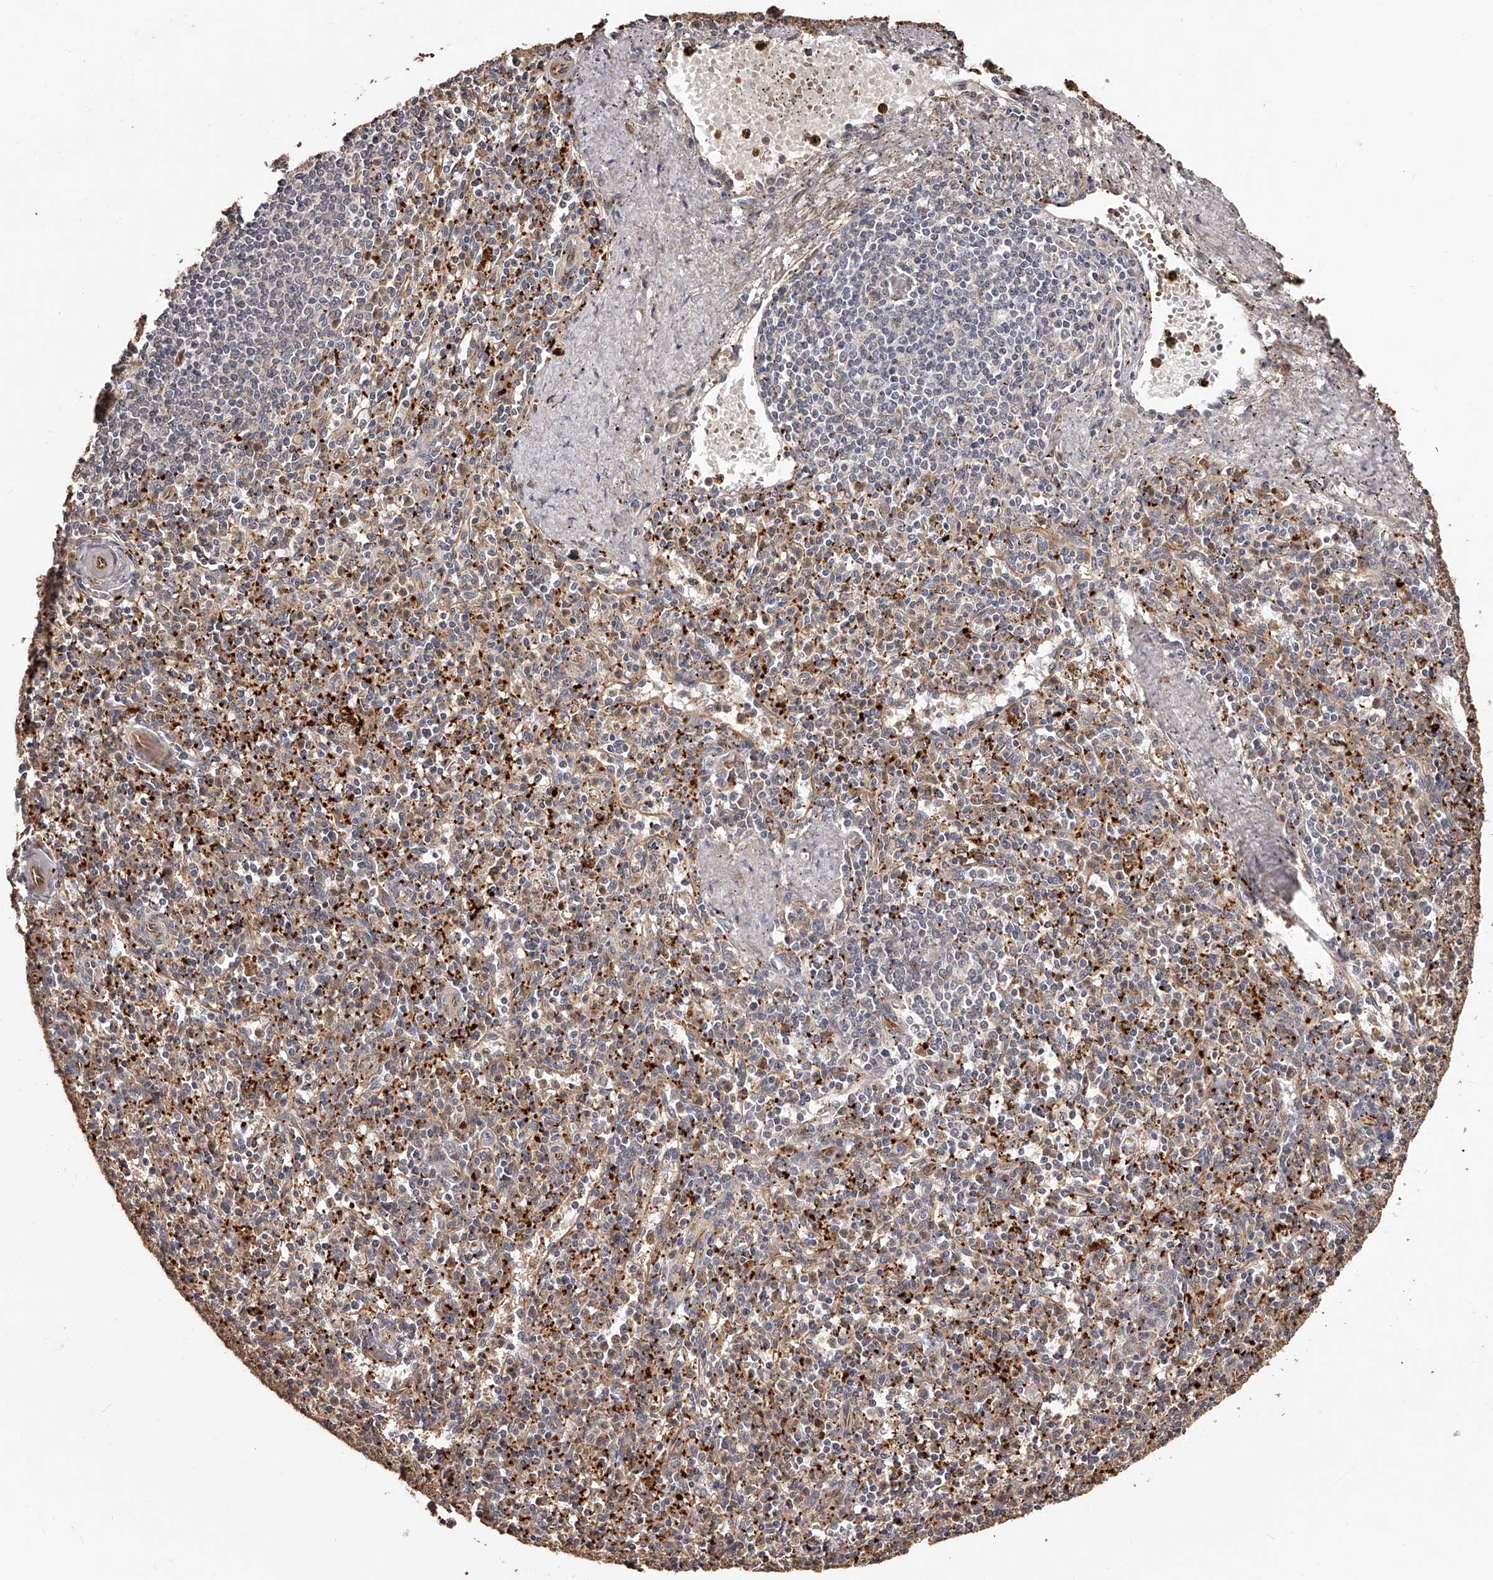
{"staining": {"intensity": "moderate", "quantity": "<25%", "location": "cytoplasmic/membranous"}, "tissue": "spleen", "cell_type": "Cells in red pulp", "image_type": "normal", "snomed": [{"axis": "morphology", "description": "Normal tissue, NOS"}, {"axis": "topography", "description": "Spleen"}], "caption": "High-power microscopy captured an IHC photomicrograph of benign spleen, revealing moderate cytoplasmic/membranous expression in about <25% of cells in red pulp. Using DAB (3,3'-diaminobenzidine) (brown) and hematoxylin (blue) stains, captured at high magnification using brightfield microscopy.", "gene": "URGCP", "patient": {"sex": "male", "age": 72}}